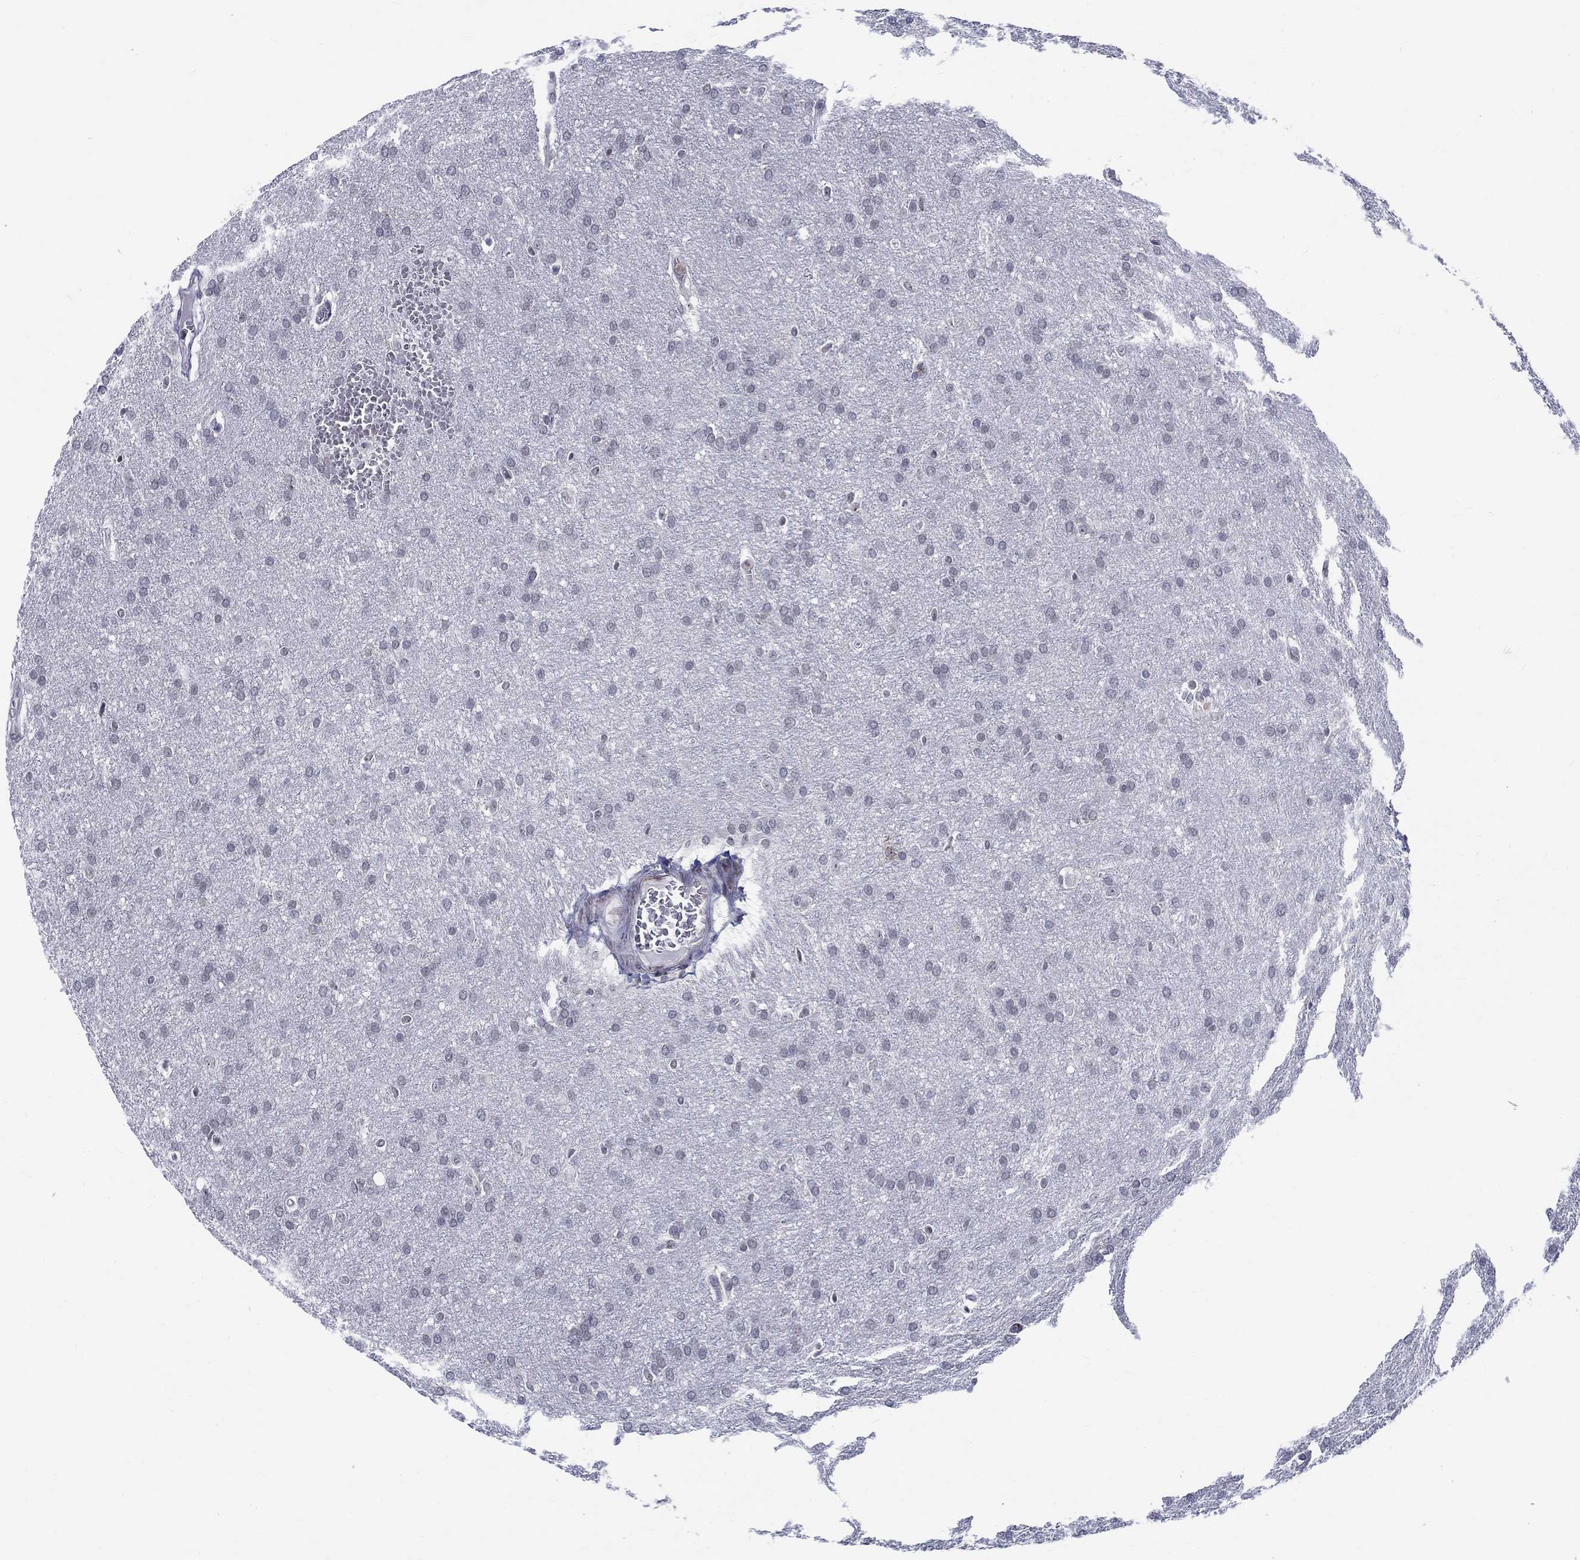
{"staining": {"intensity": "negative", "quantity": "none", "location": "none"}, "tissue": "glioma", "cell_type": "Tumor cells", "image_type": "cancer", "snomed": [{"axis": "morphology", "description": "Glioma, malignant, Low grade"}, {"axis": "topography", "description": "Brain"}], "caption": "This micrograph is of glioma stained with immunohistochemistry to label a protein in brown with the nuclei are counter-stained blue. There is no staining in tumor cells.", "gene": "ST6GALNAC1", "patient": {"sex": "female", "age": 32}}